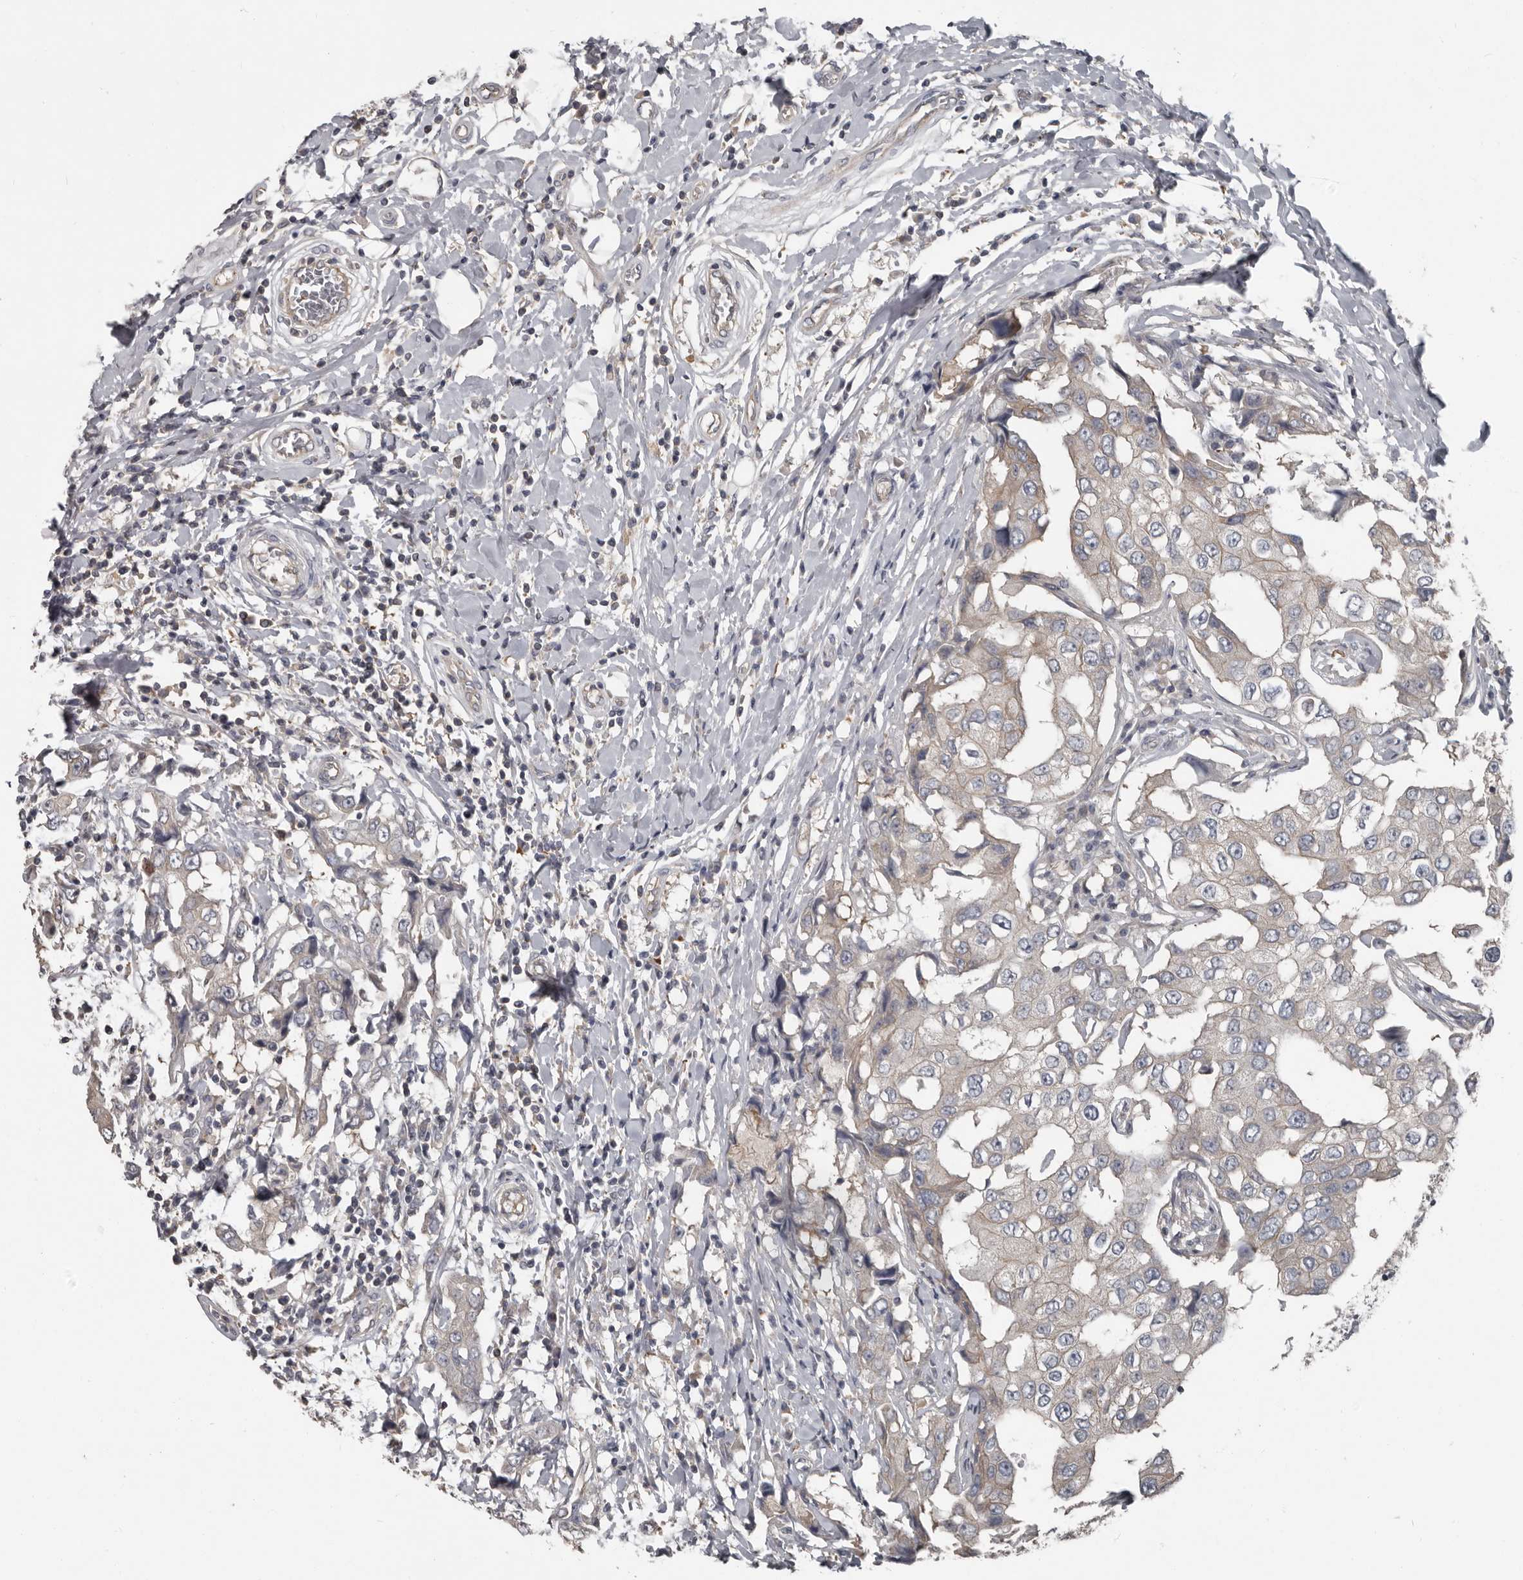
{"staining": {"intensity": "weak", "quantity": "<25%", "location": "cytoplasmic/membranous"}, "tissue": "breast cancer", "cell_type": "Tumor cells", "image_type": "cancer", "snomed": [{"axis": "morphology", "description": "Duct carcinoma"}, {"axis": "topography", "description": "Breast"}], "caption": "A high-resolution photomicrograph shows immunohistochemistry (IHC) staining of breast invasive ductal carcinoma, which demonstrates no significant staining in tumor cells.", "gene": "CA6", "patient": {"sex": "female", "age": 27}}